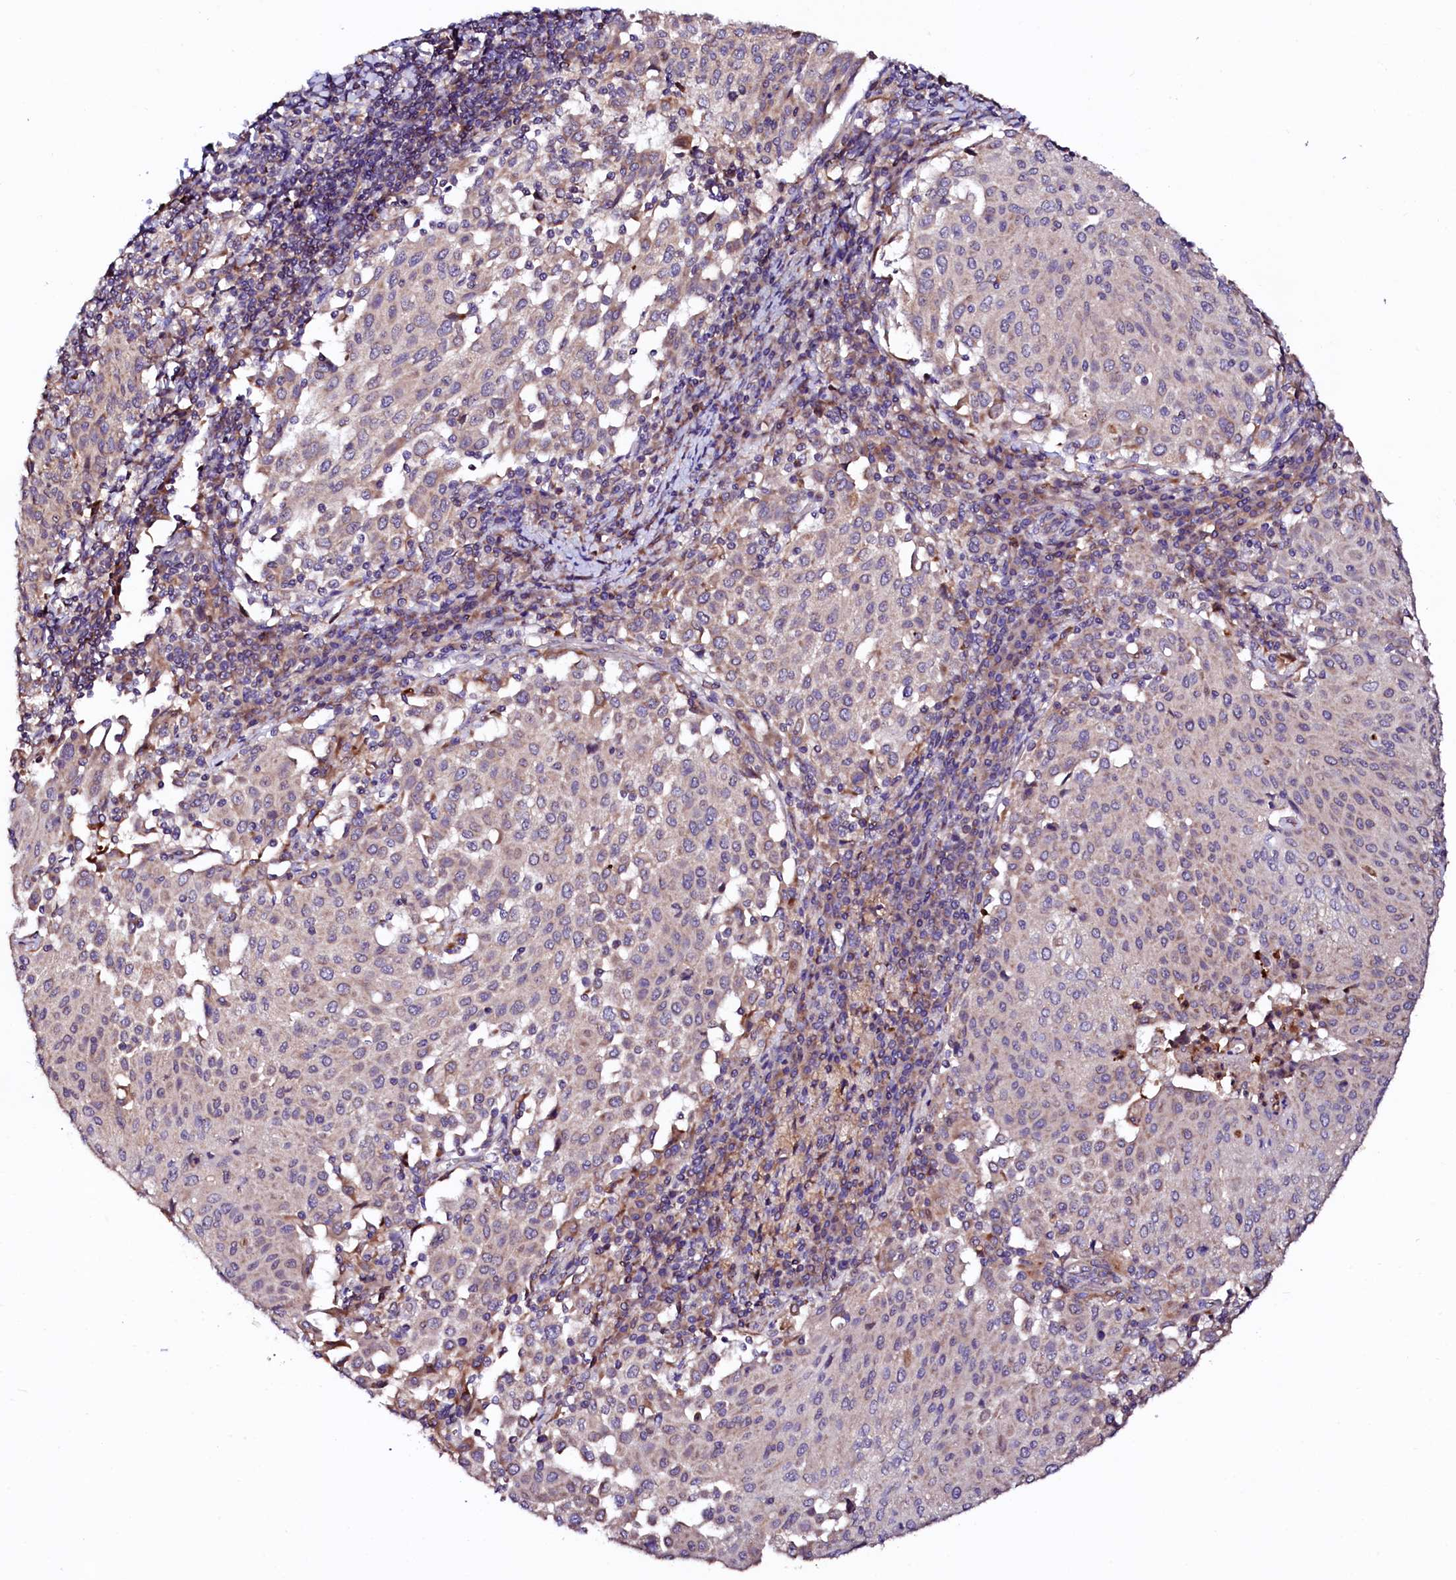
{"staining": {"intensity": "weak", "quantity": "<25%", "location": "cytoplasmic/membranous"}, "tissue": "cervical cancer", "cell_type": "Tumor cells", "image_type": "cancer", "snomed": [{"axis": "morphology", "description": "Squamous cell carcinoma, NOS"}, {"axis": "topography", "description": "Cervix"}], "caption": "This image is of cervical cancer stained with IHC to label a protein in brown with the nuclei are counter-stained blue. There is no positivity in tumor cells. The staining was performed using DAB (3,3'-diaminobenzidine) to visualize the protein expression in brown, while the nuclei were stained in blue with hematoxylin (Magnification: 20x).", "gene": "UBE3C", "patient": {"sex": "female", "age": 46}}